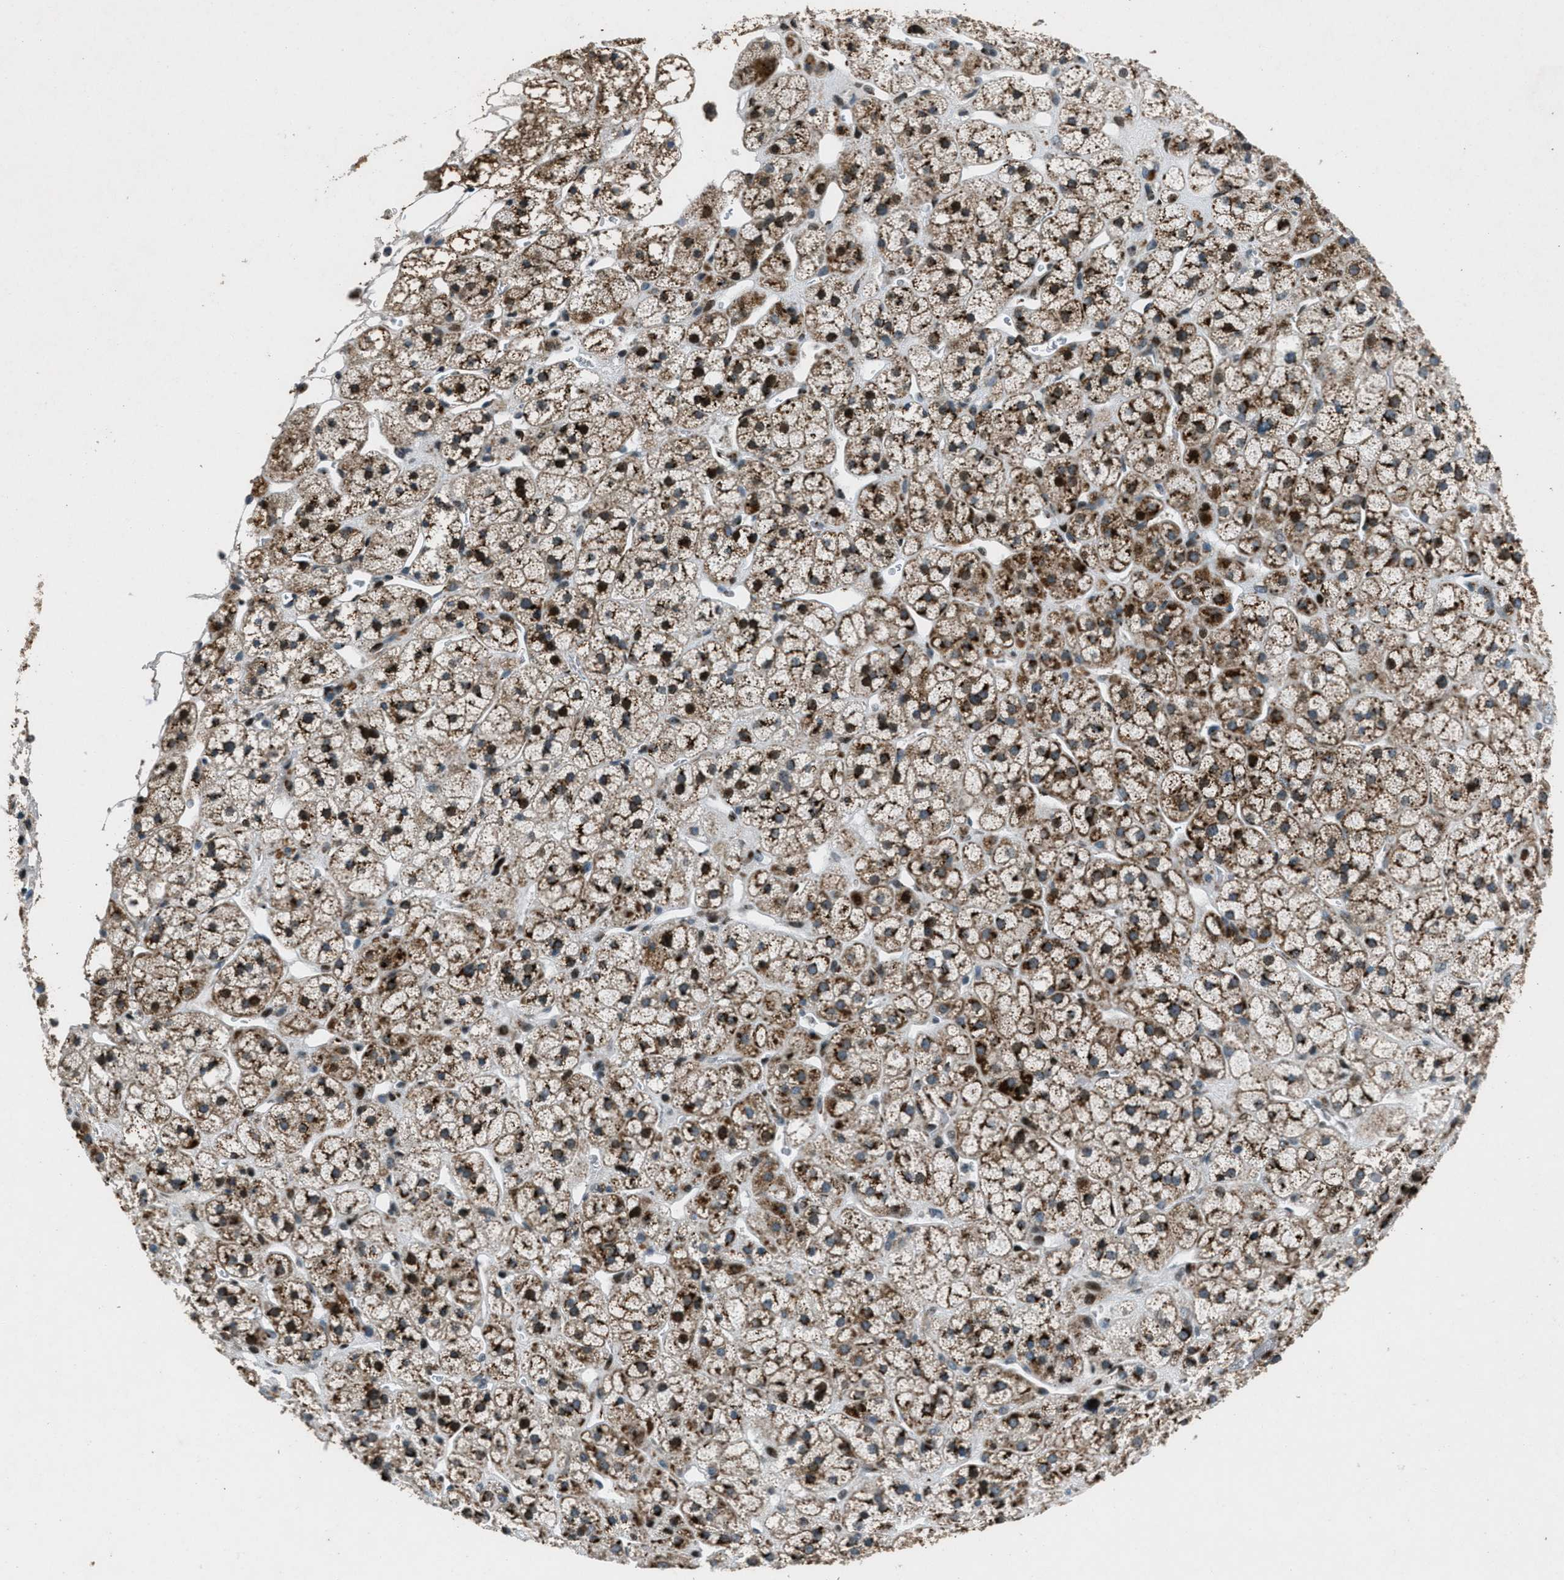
{"staining": {"intensity": "strong", "quantity": ">75%", "location": "cytoplasmic/membranous,nuclear"}, "tissue": "adrenal gland", "cell_type": "Glandular cells", "image_type": "normal", "snomed": [{"axis": "morphology", "description": "Normal tissue, NOS"}, {"axis": "topography", "description": "Adrenal gland"}], "caption": "Human adrenal gland stained for a protein (brown) demonstrates strong cytoplasmic/membranous,nuclear positive staining in about >75% of glandular cells.", "gene": "GPC6", "patient": {"sex": "male", "age": 56}}